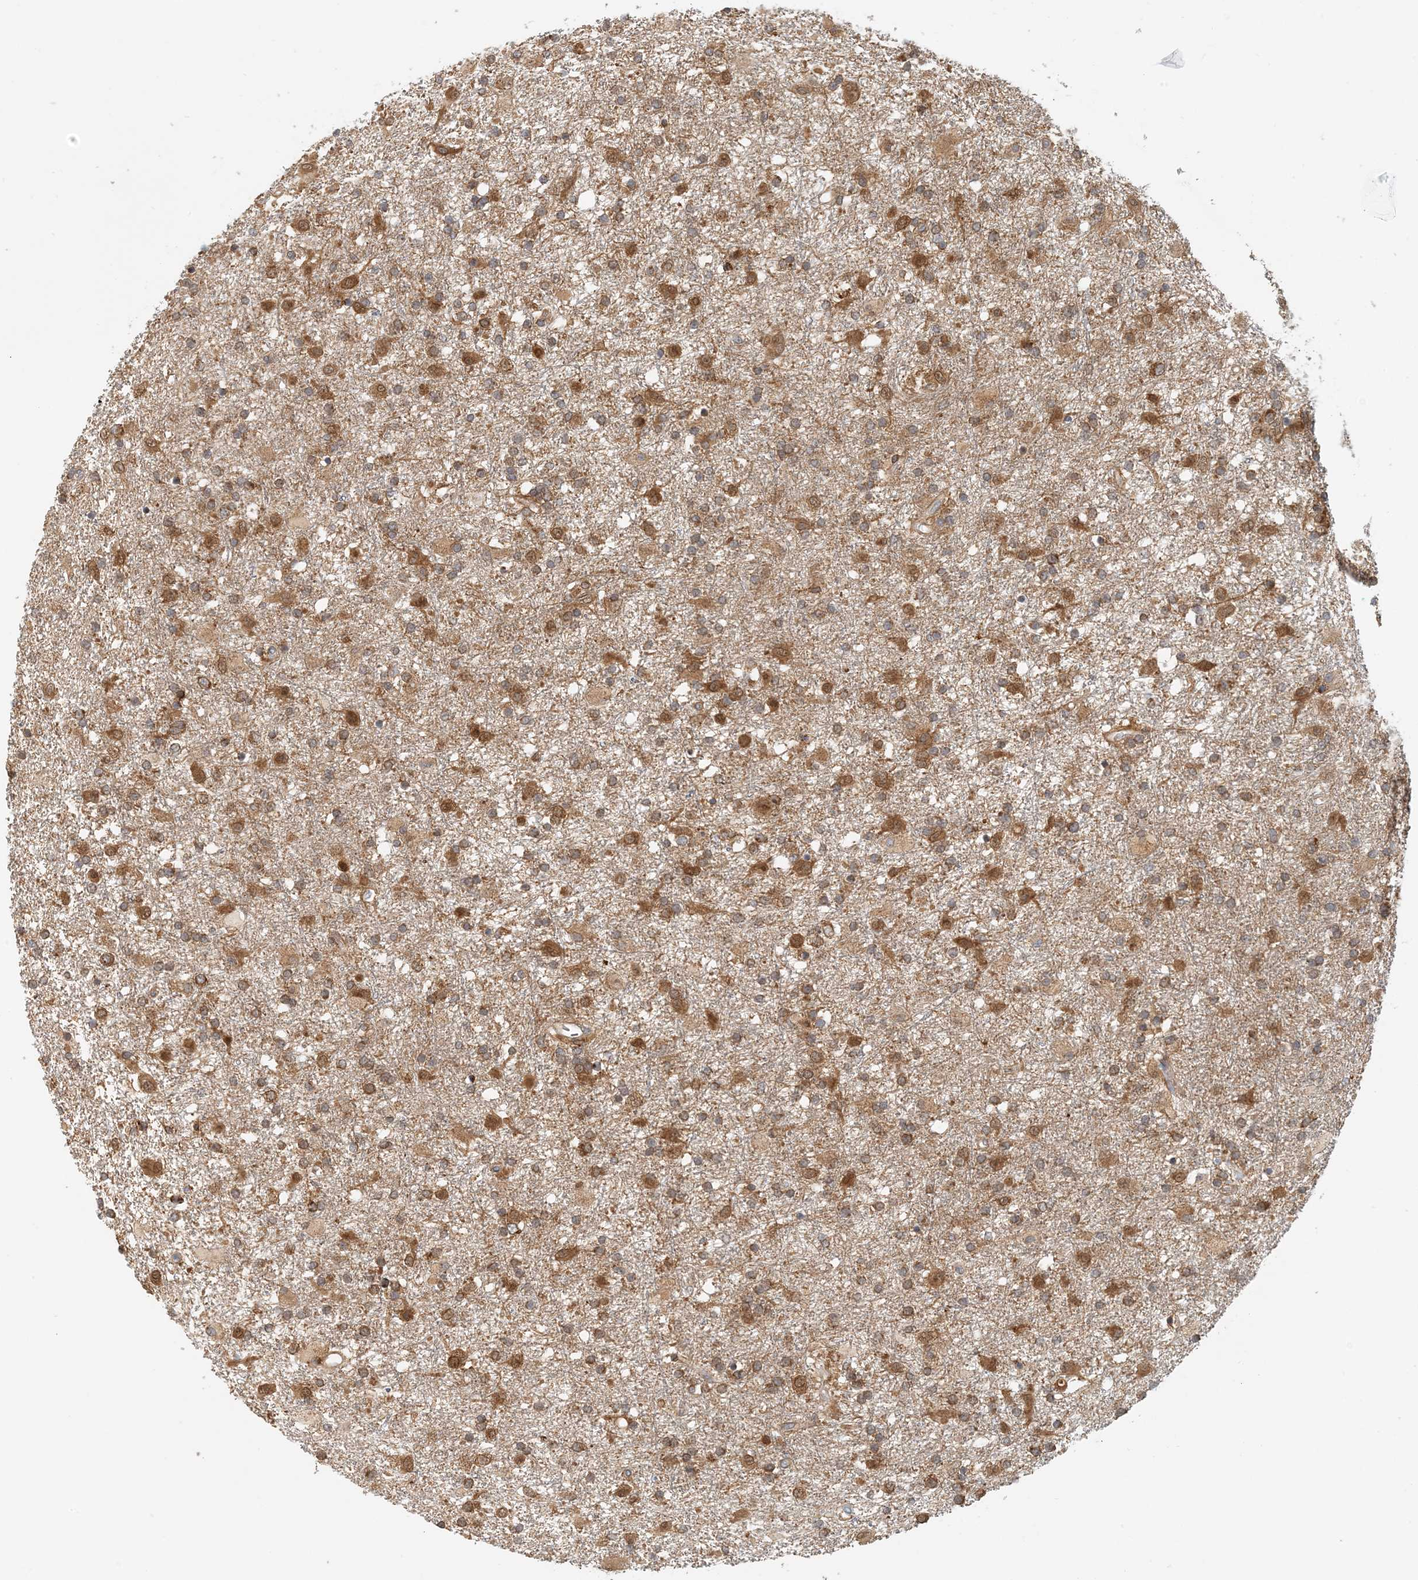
{"staining": {"intensity": "moderate", "quantity": ">75%", "location": "cytoplasmic/membranous"}, "tissue": "glioma", "cell_type": "Tumor cells", "image_type": "cancer", "snomed": [{"axis": "morphology", "description": "Glioma, malignant, Low grade"}, {"axis": "topography", "description": "Brain"}], "caption": "Immunohistochemistry of low-grade glioma (malignant) exhibits medium levels of moderate cytoplasmic/membranous expression in about >75% of tumor cells.", "gene": "HNMT", "patient": {"sex": "male", "age": 65}}